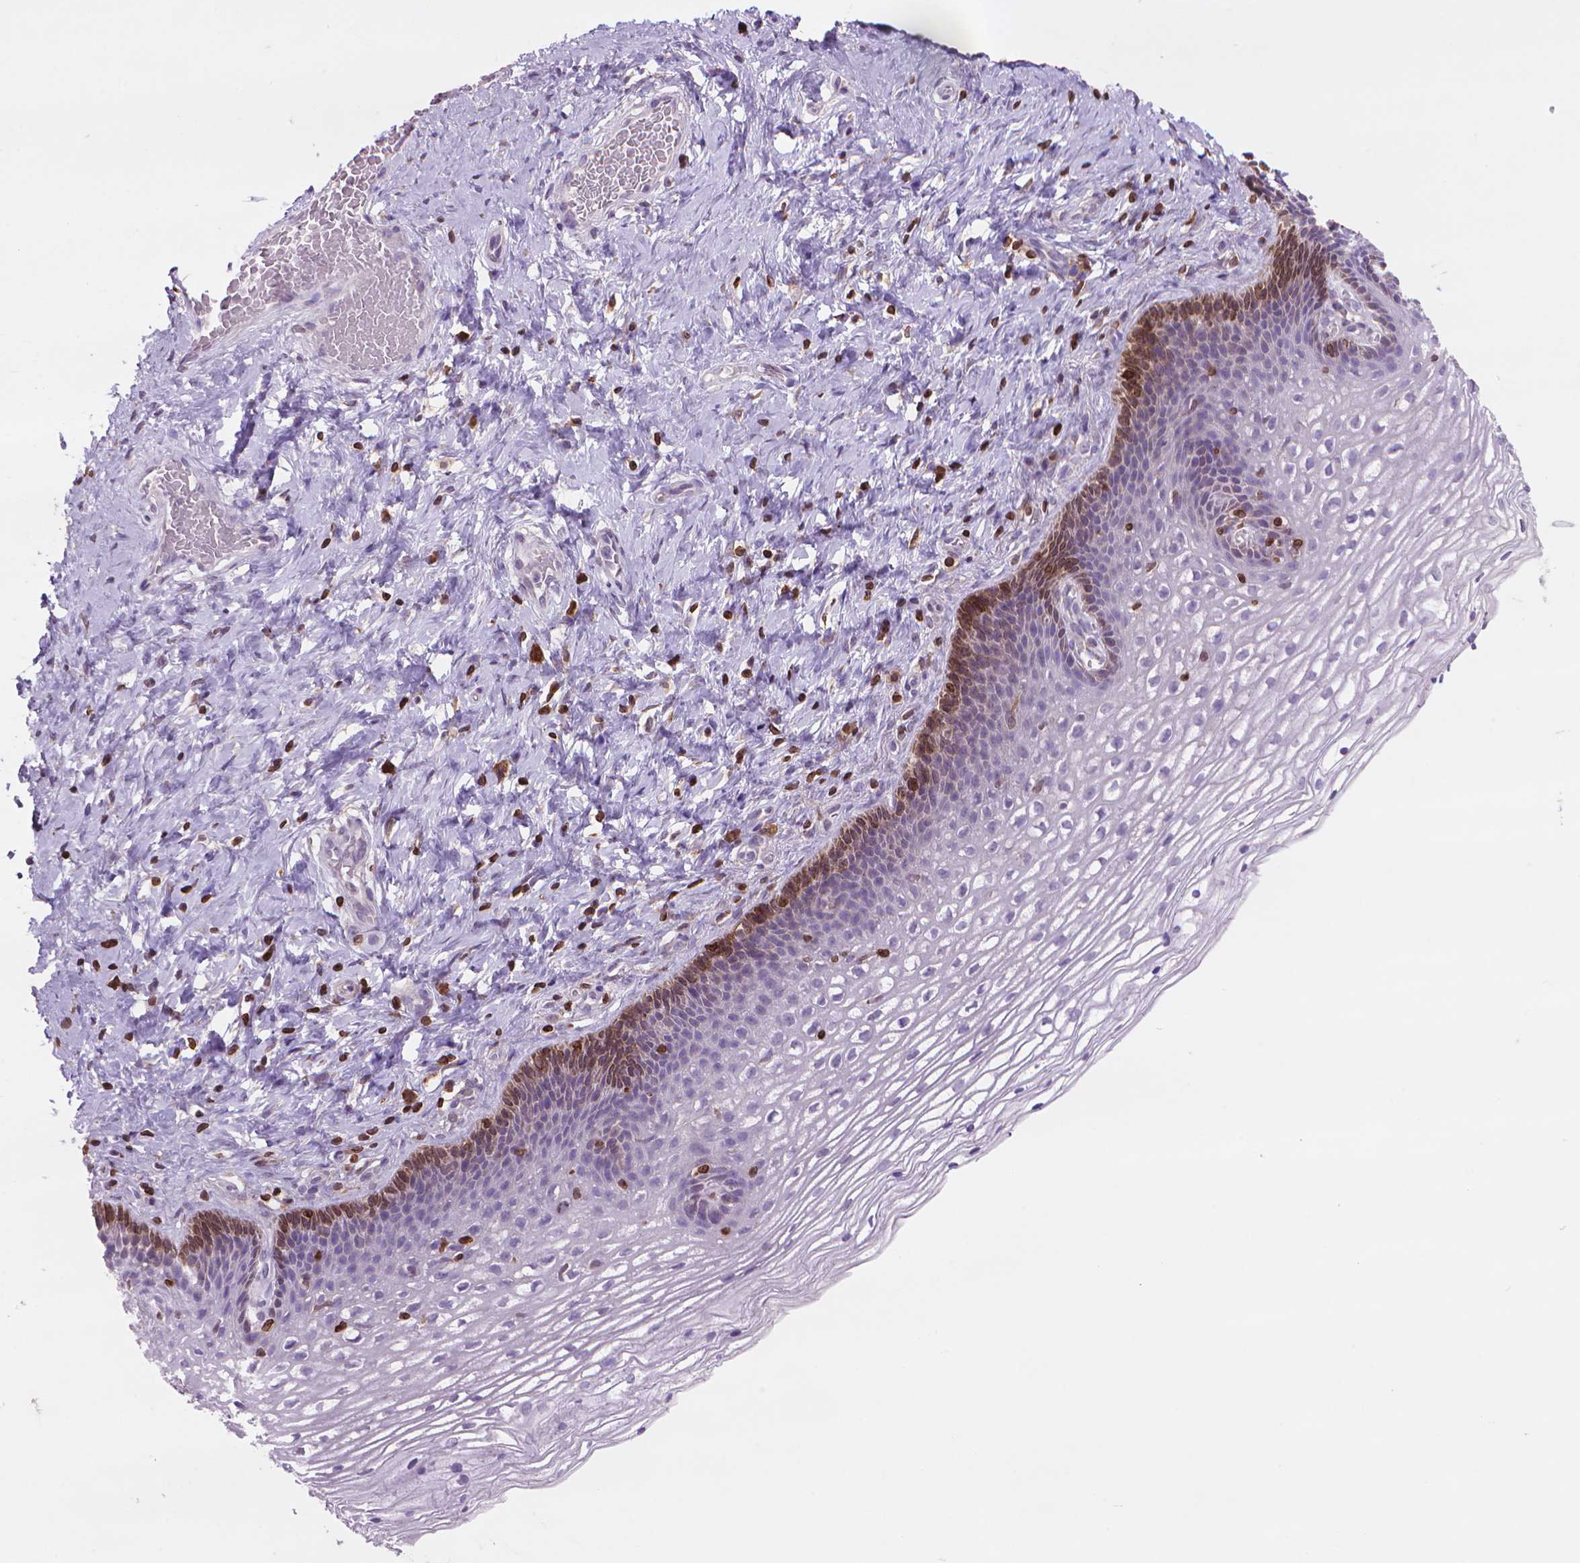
{"staining": {"intensity": "negative", "quantity": "none", "location": "none"}, "tissue": "cervix", "cell_type": "Glandular cells", "image_type": "normal", "snomed": [{"axis": "morphology", "description": "Normal tissue, NOS"}, {"axis": "topography", "description": "Cervix"}], "caption": "This is an immunohistochemistry image of unremarkable cervix. There is no expression in glandular cells.", "gene": "BCL2", "patient": {"sex": "female", "age": 34}}